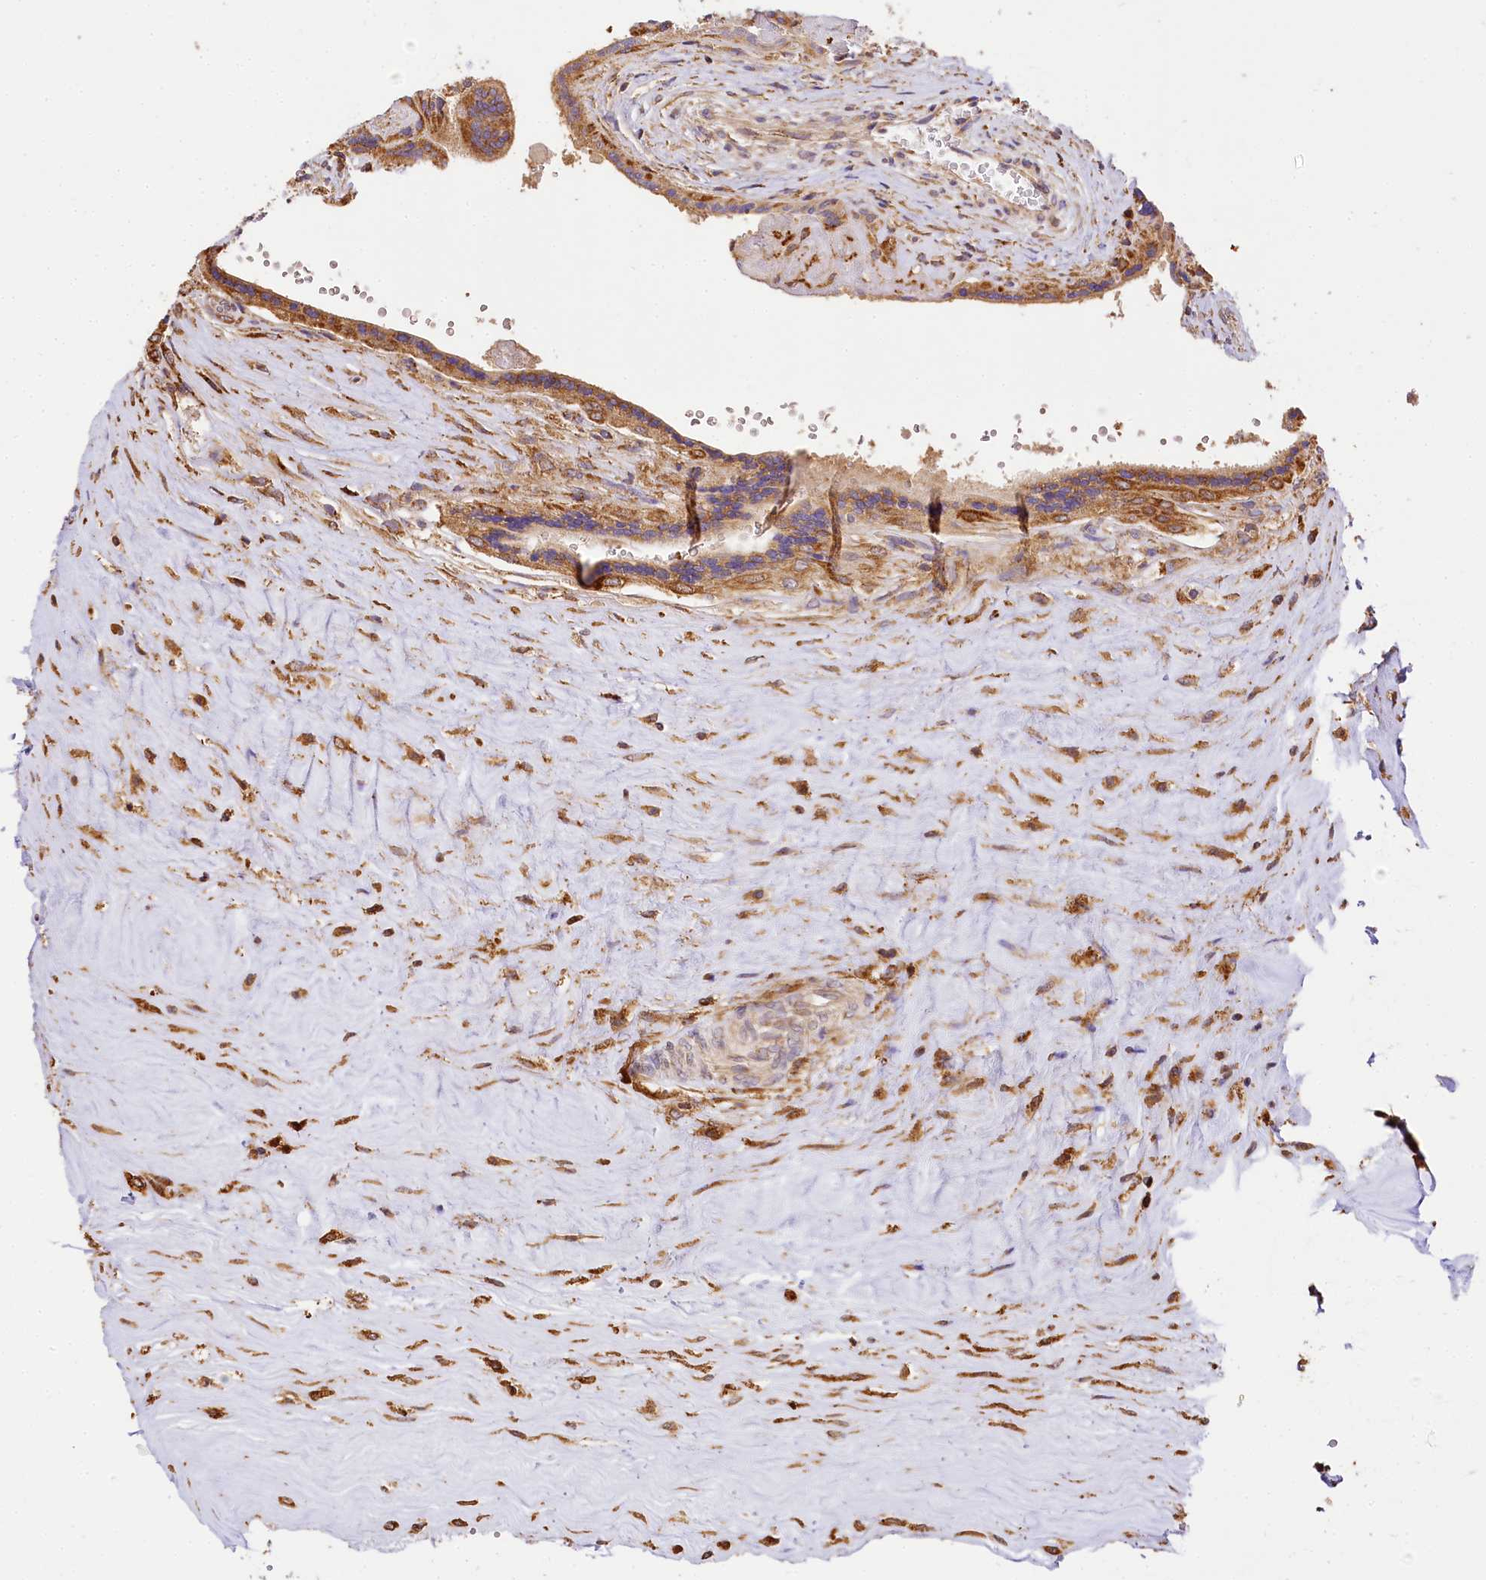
{"staining": {"intensity": "moderate", "quantity": ">75%", "location": "cytoplasmic/membranous"}, "tissue": "placenta", "cell_type": "Trophoblastic cells", "image_type": "normal", "snomed": [{"axis": "morphology", "description": "Normal tissue, NOS"}, {"axis": "topography", "description": "Placenta"}], "caption": "A histopathology image showing moderate cytoplasmic/membranous positivity in about >75% of trophoblastic cells in unremarkable placenta, as visualized by brown immunohistochemical staining.", "gene": "PPIP5K2", "patient": {"sex": "female", "age": 37}}